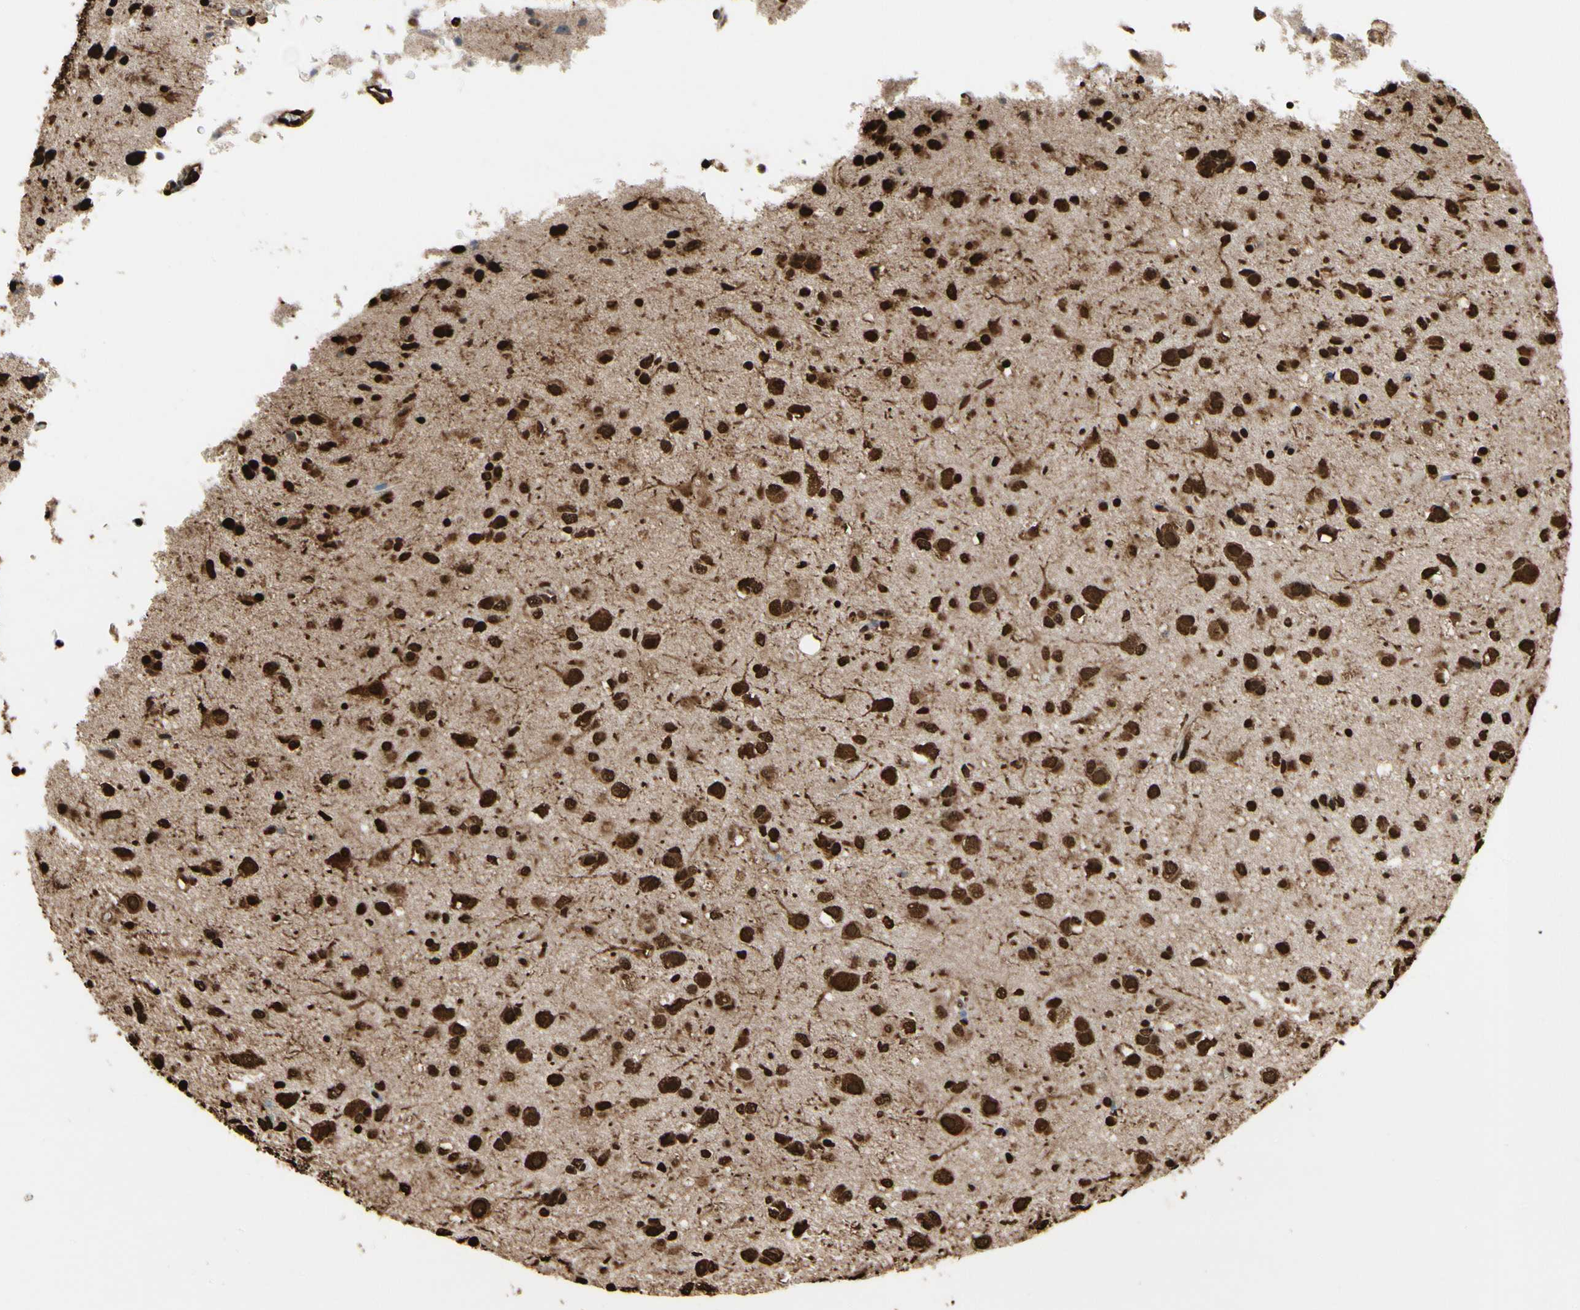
{"staining": {"intensity": "strong", "quantity": ">75%", "location": "cytoplasmic/membranous,nuclear"}, "tissue": "glioma", "cell_type": "Tumor cells", "image_type": "cancer", "snomed": [{"axis": "morphology", "description": "Glioma, malignant, Low grade"}, {"axis": "topography", "description": "Brain"}], "caption": "Immunohistochemical staining of malignant glioma (low-grade) demonstrates high levels of strong cytoplasmic/membranous and nuclear protein expression in about >75% of tumor cells.", "gene": "HNRNPK", "patient": {"sex": "male", "age": 77}}